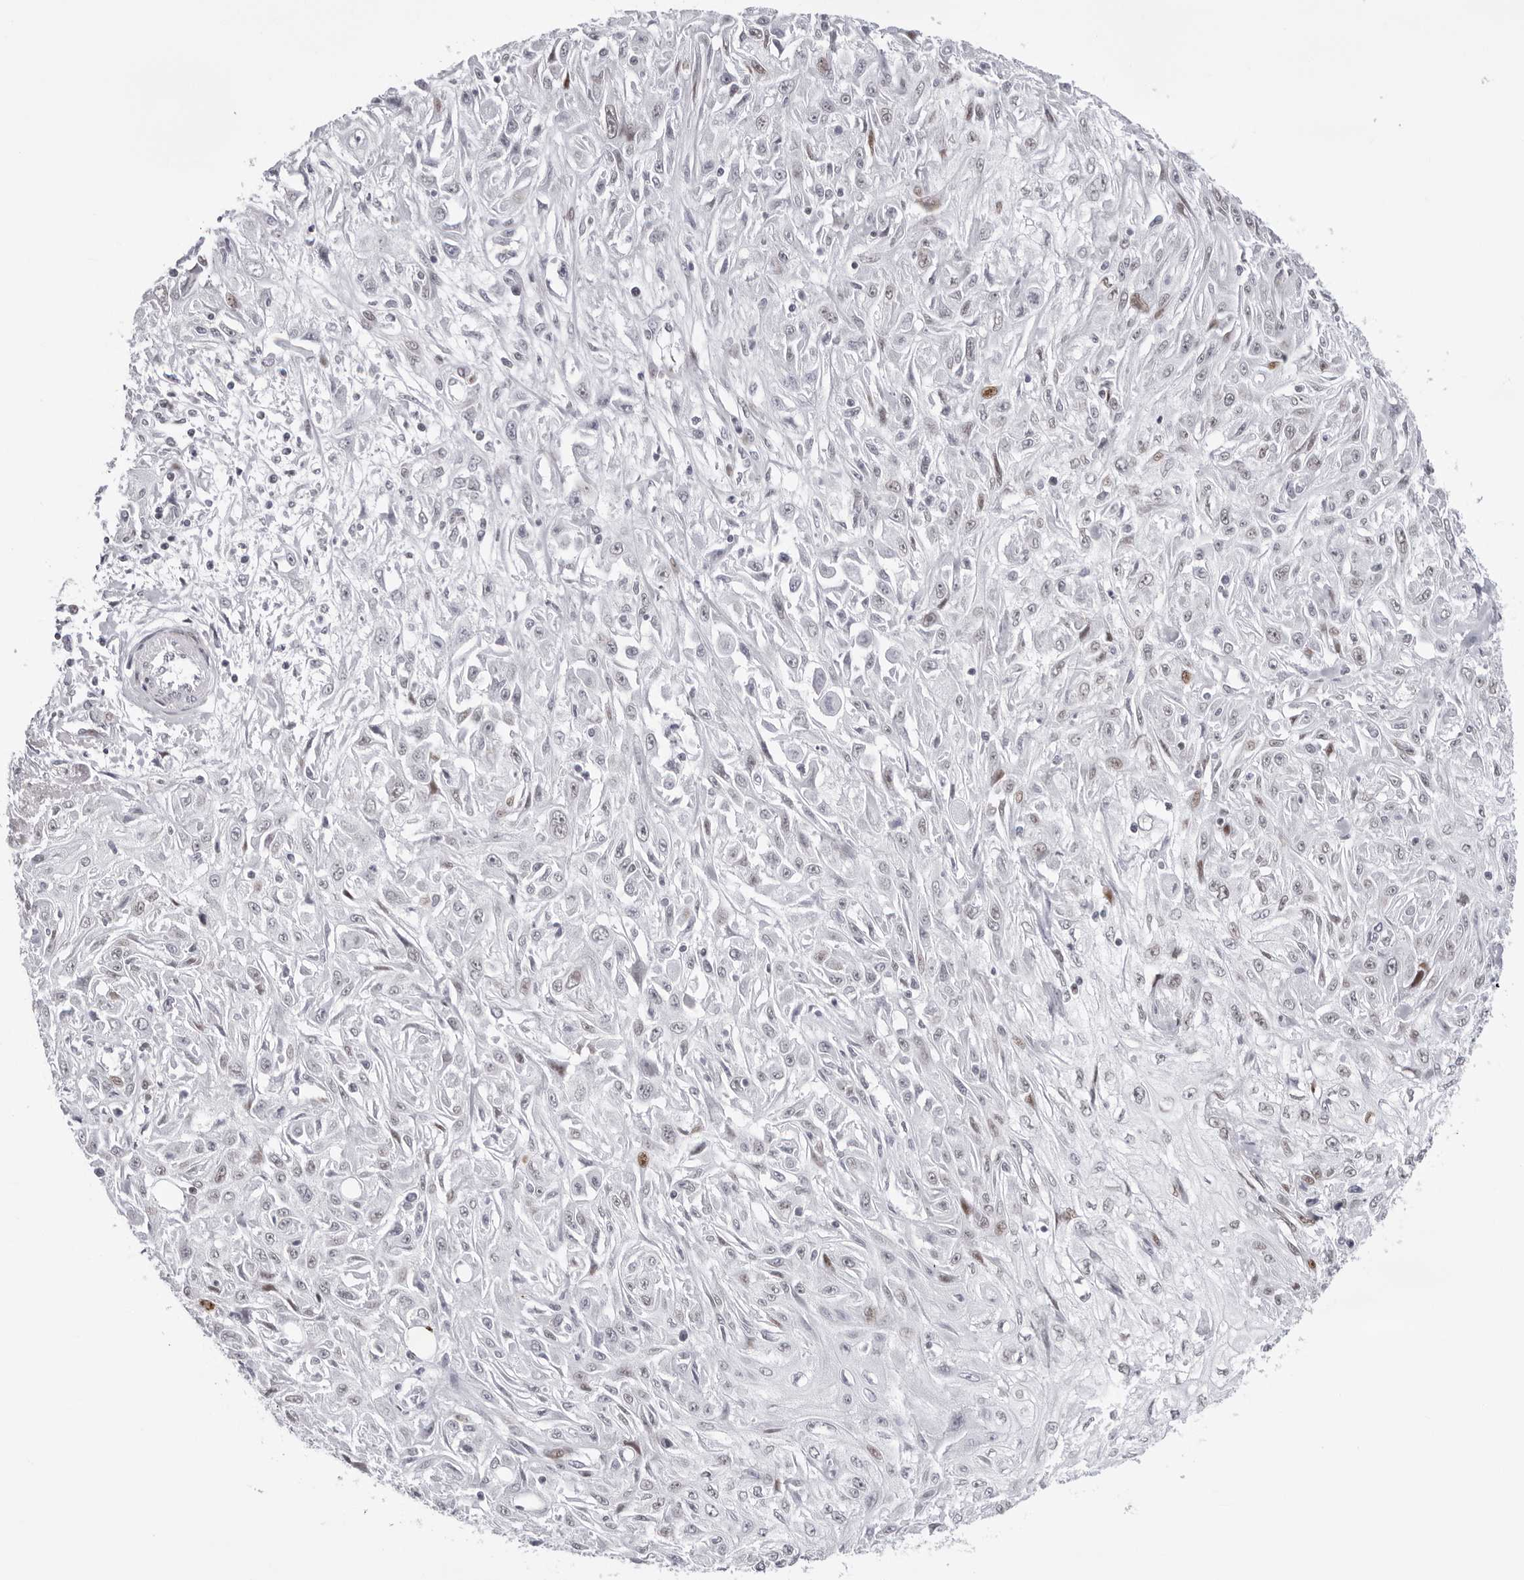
{"staining": {"intensity": "weak", "quantity": "<25%", "location": "nuclear"}, "tissue": "skin cancer", "cell_type": "Tumor cells", "image_type": "cancer", "snomed": [{"axis": "morphology", "description": "Squamous cell carcinoma, NOS"}, {"axis": "morphology", "description": "Squamous cell carcinoma, metastatic, NOS"}, {"axis": "topography", "description": "Skin"}, {"axis": "topography", "description": "Lymph node"}], "caption": "A histopathology image of metastatic squamous cell carcinoma (skin) stained for a protein exhibits no brown staining in tumor cells.", "gene": "NTPCR", "patient": {"sex": "male", "age": 75}}